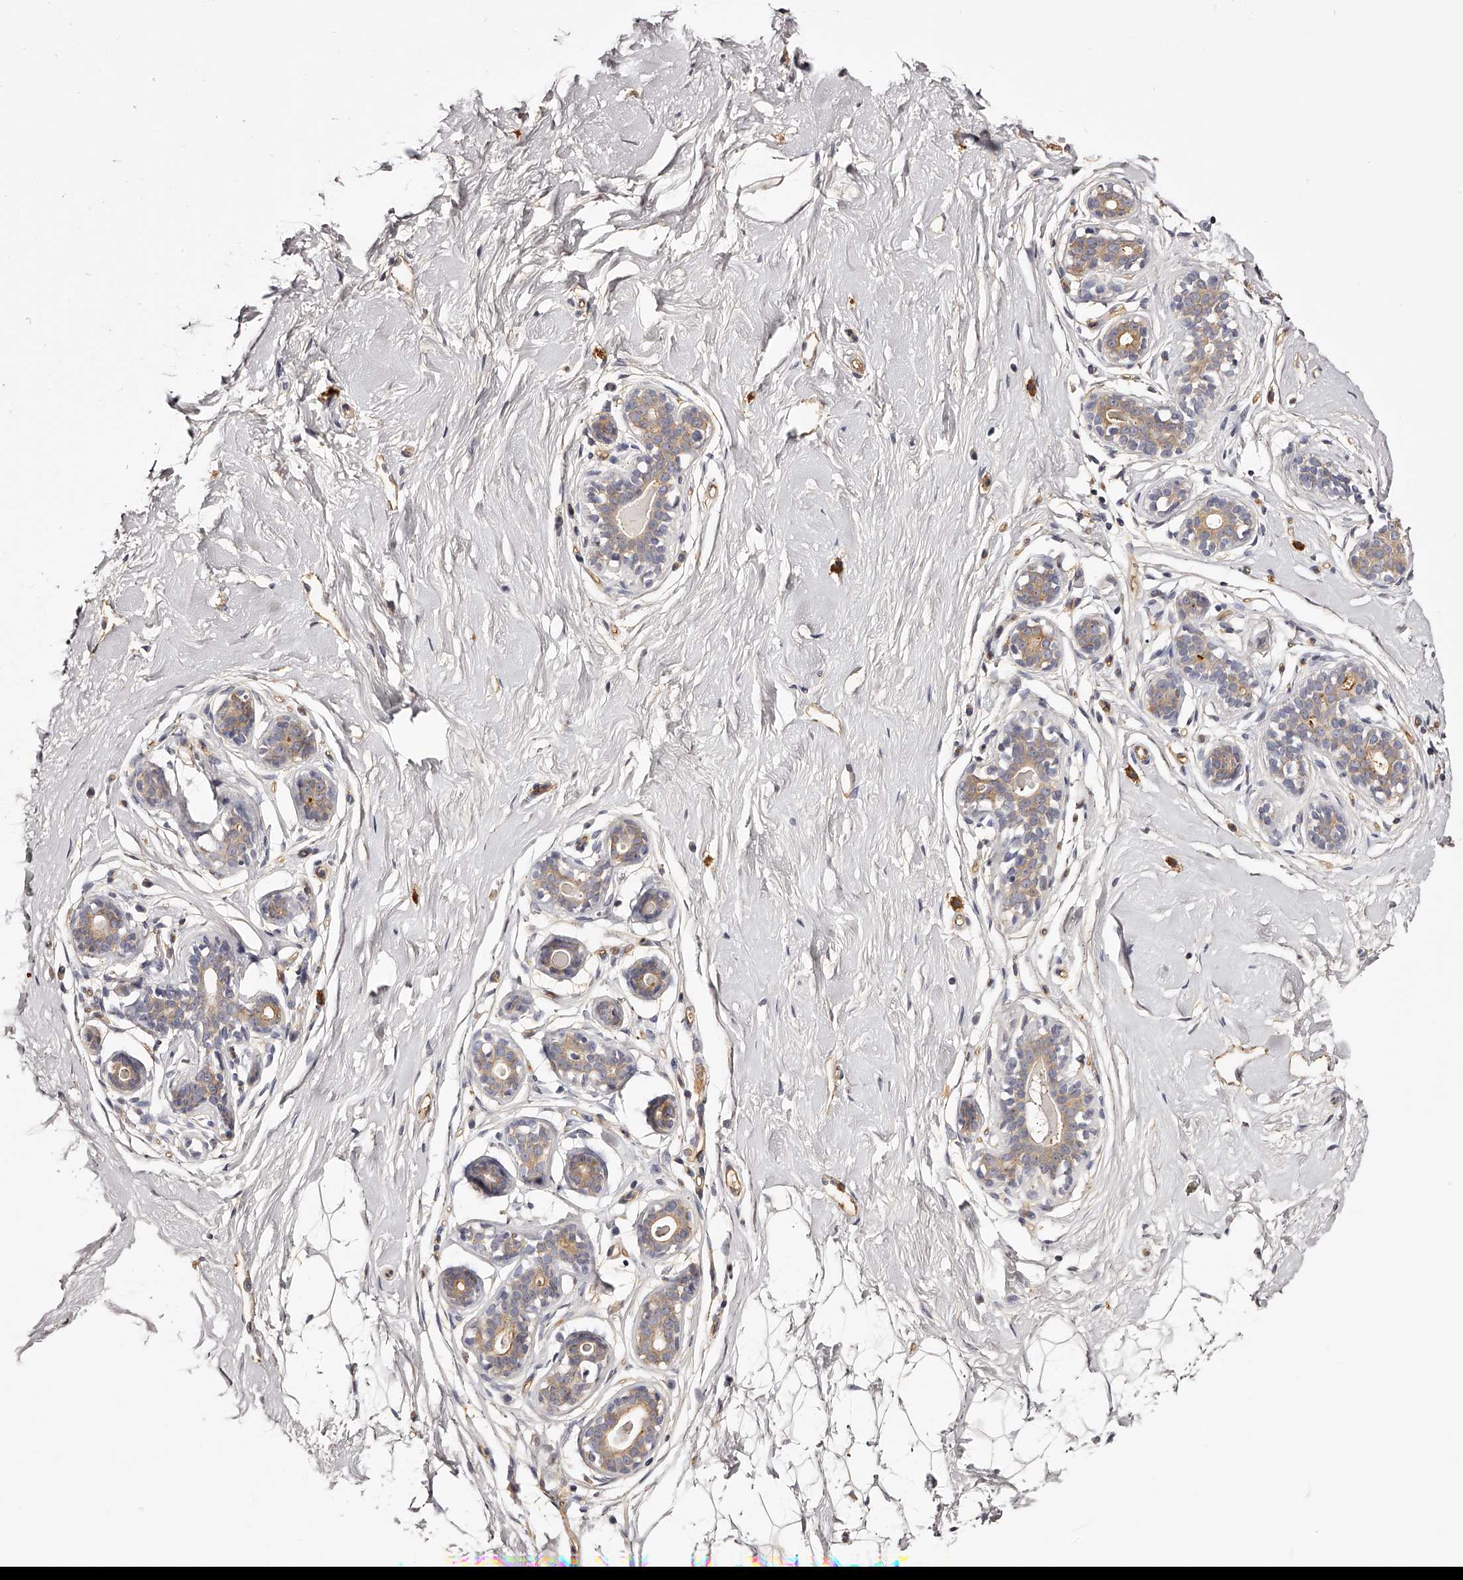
{"staining": {"intensity": "negative", "quantity": "none", "location": "none"}, "tissue": "breast", "cell_type": "Adipocytes", "image_type": "normal", "snomed": [{"axis": "morphology", "description": "Normal tissue, NOS"}, {"axis": "morphology", "description": "Adenoma, NOS"}, {"axis": "topography", "description": "Breast"}], "caption": "IHC photomicrograph of benign breast stained for a protein (brown), which displays no expression in adipocytes. (DAB (3,3'-diaminobenzidine) immunohistochemistry, high magnification).", "gene": "LTV1", "patient": {"sex": "female", "age": 23}}